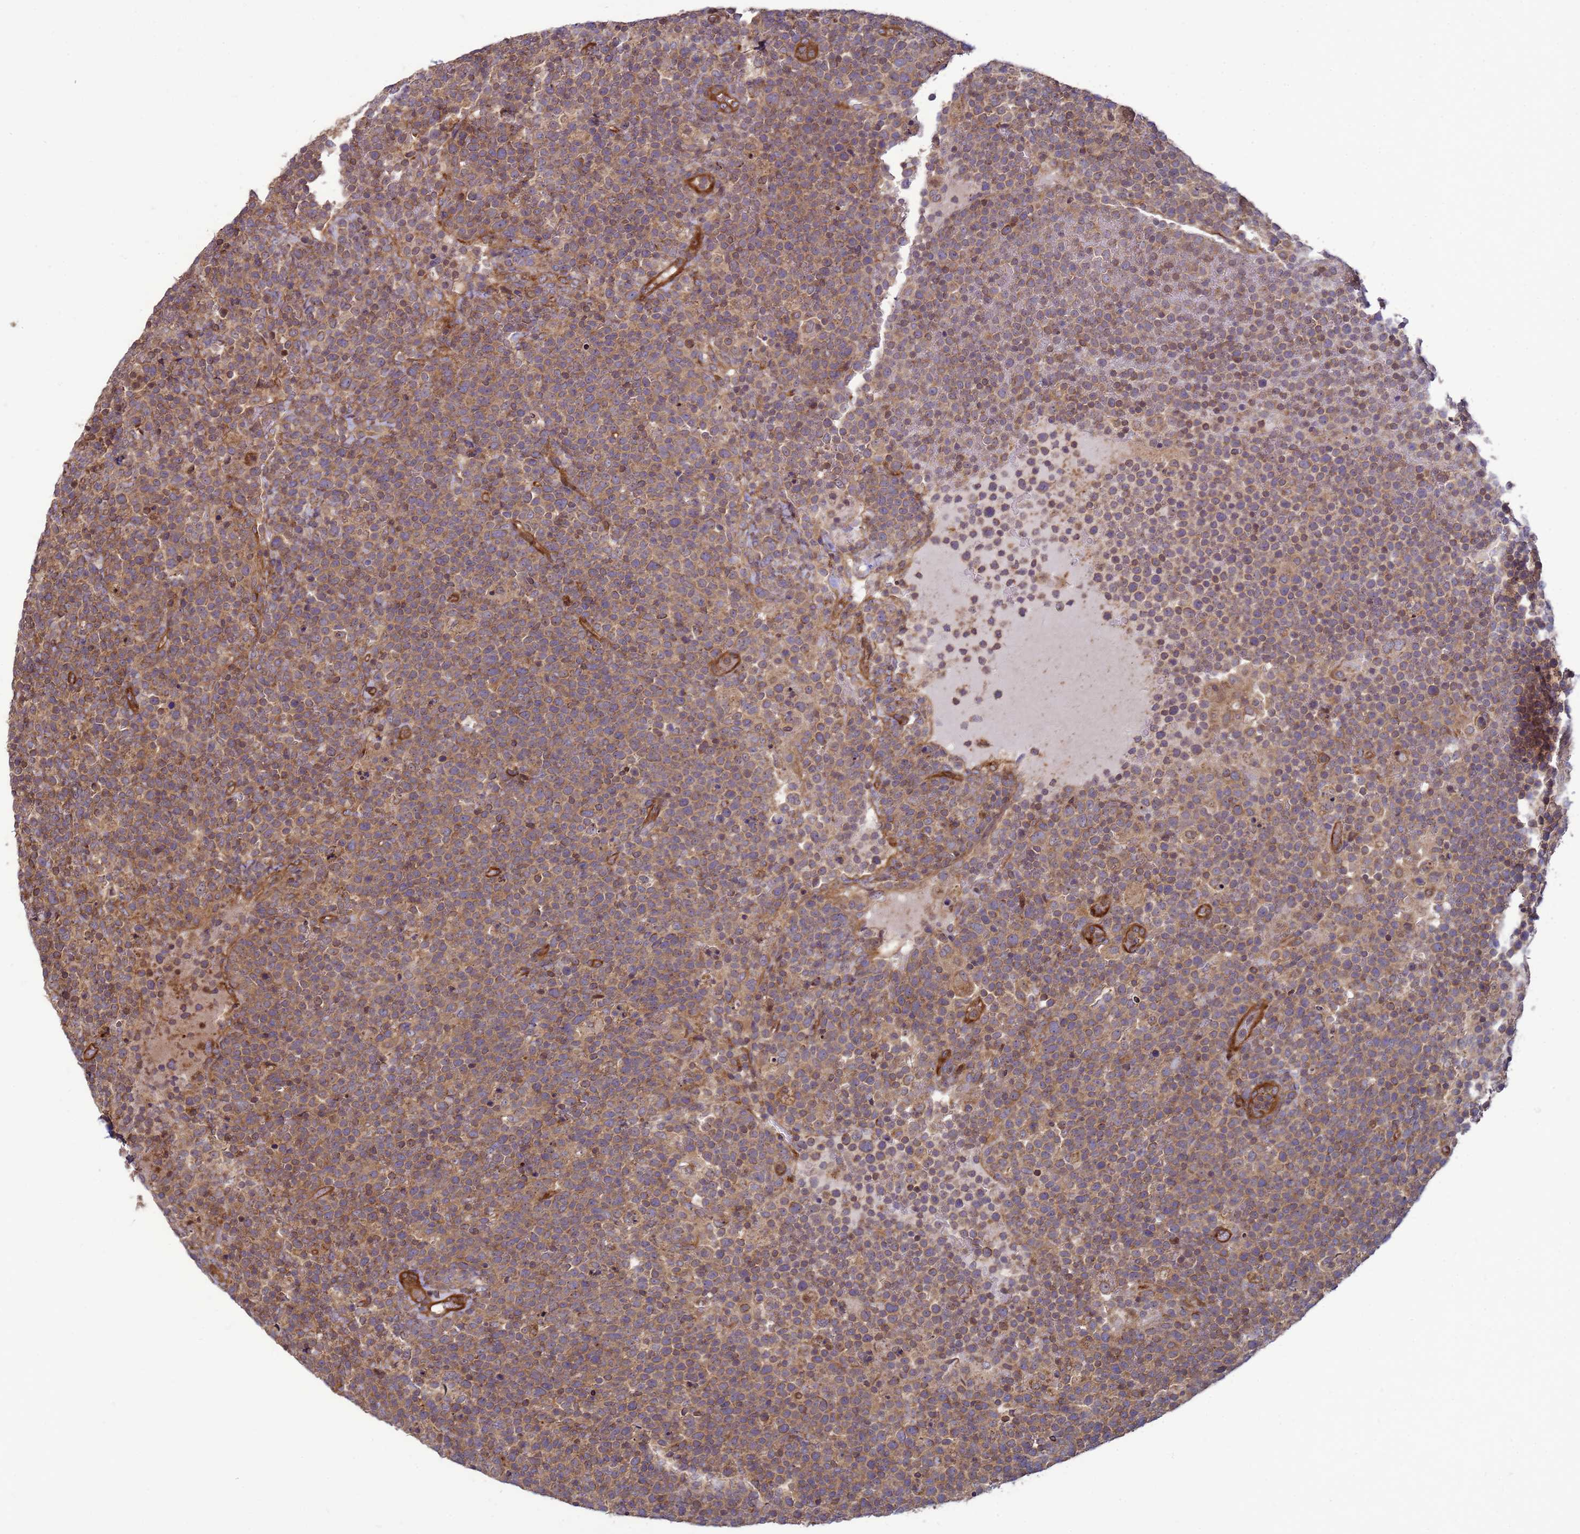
{"staining": {"intensity": "moderate", "quantity": ">75%", "location": "cytoplasmic/membranous"}, "tissue": "lymphoma", "cell_type": "Tumor cells", "image_type": "cancer", "snomed": [{"axis": "morphology", "description": "Malignant lymphoma, non-Hodgkin's type, High grade"}, {"axis": "topography", "description": "Lymph node"}], "caption": "Tumor cells reveal medium levels of moderate cytoplasmic/membranous expression in about >75% of cells in human high-grade malignant lymphoma, non-Hodgkin's type.", "gene": "CNOT1", "patient": {"sex": "male", "age": 61}}